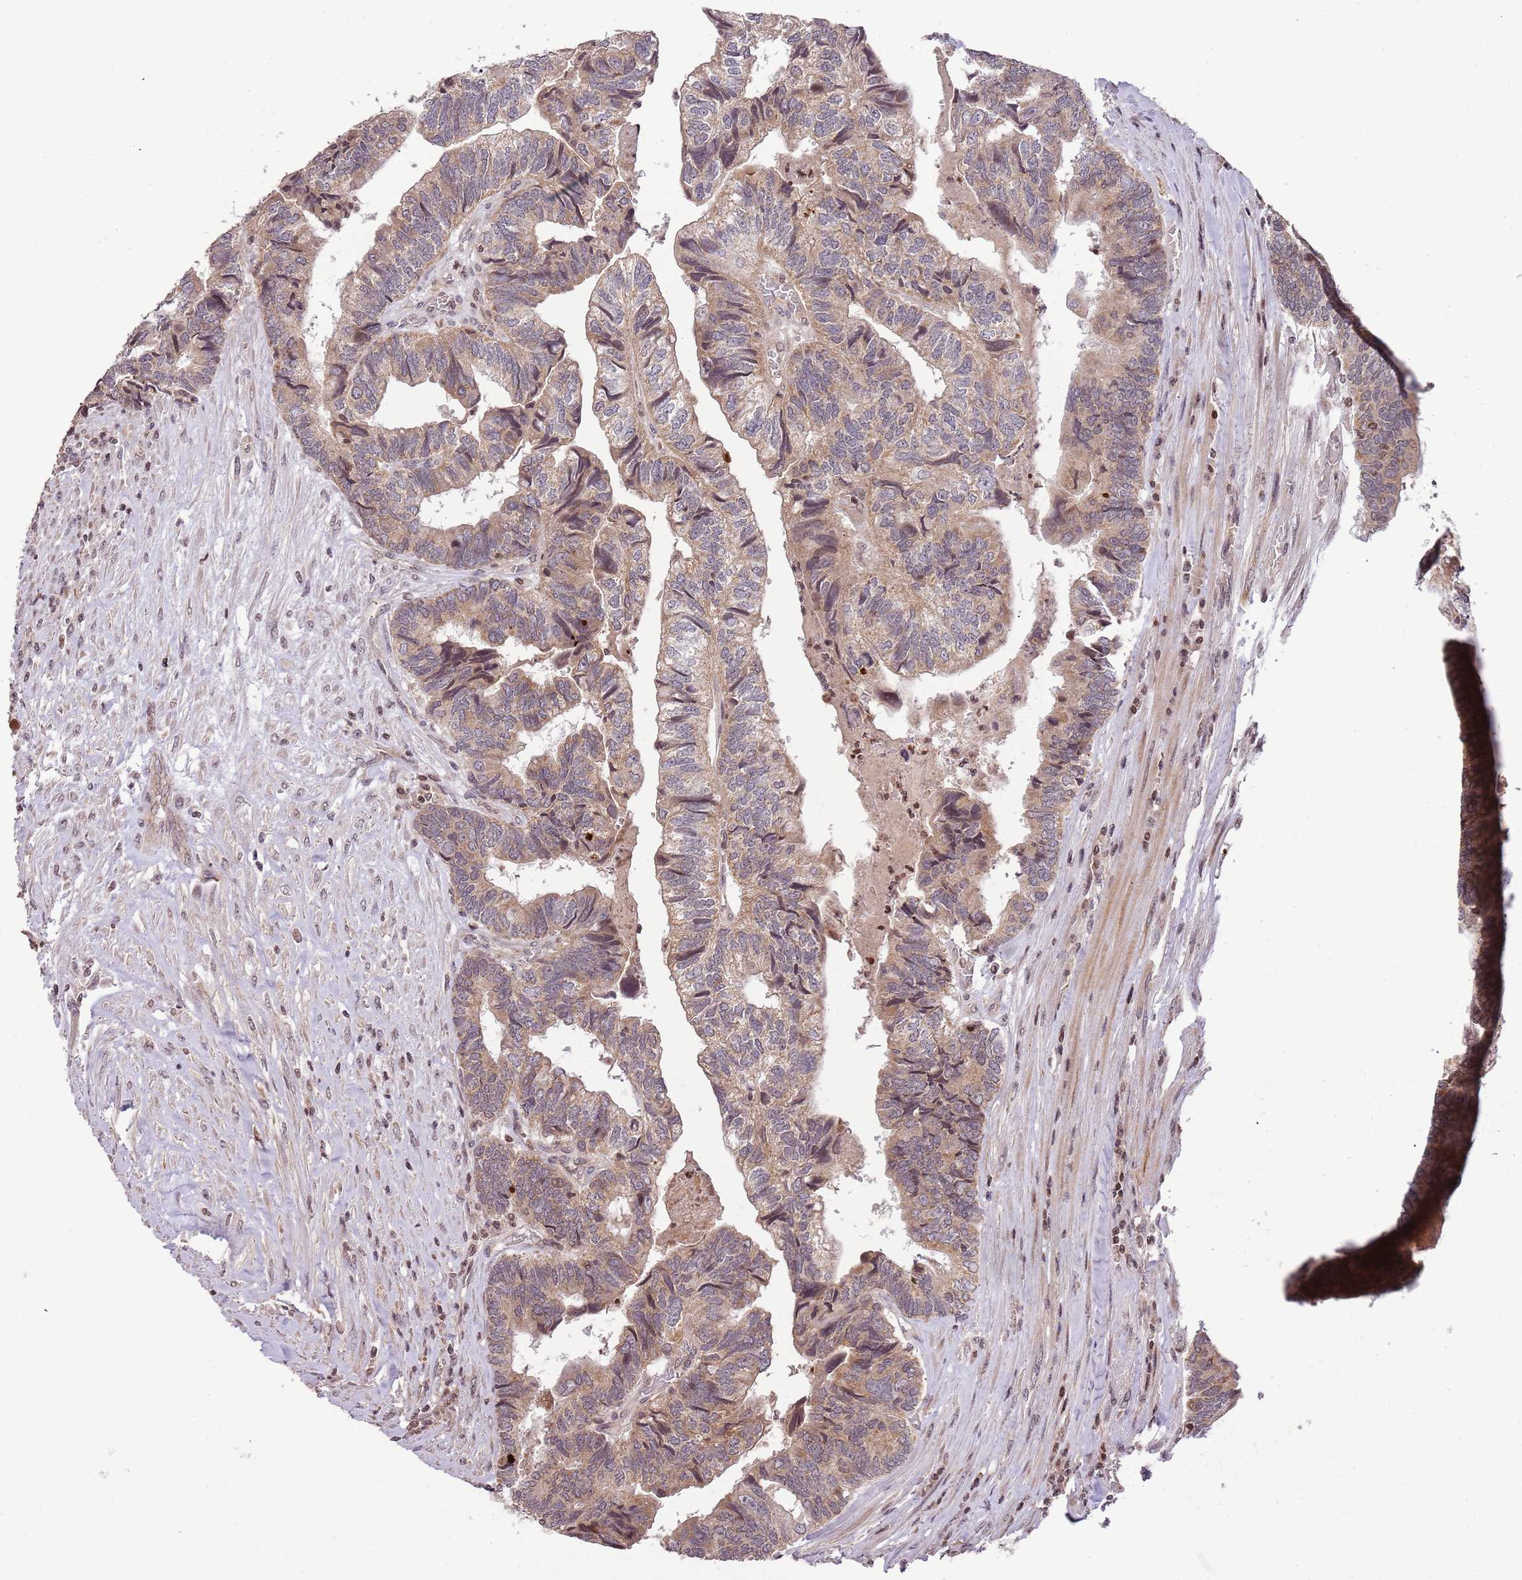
{"staining": {"intensity": "weak", "quantity": ">75%", "location": "cytoplasmic/membranous,nuclear"}, "tissue": "colorectal cancer", "cell_type": "Tumor cells", "image_type": "cancer", "snomed": [{"axis": "morphology", "description": "Adenocarcinoma, NOS"}, {"axis": "topography", "description": "Colon"}], "caption": "IHC staining of colorectal adenocarcinoma, which demonstrates low levels of weak cytoplasmic/membranous and nuclear staining in approximately >75% of tumor cells indicating weak cytoplasmic/membranous and nuclear protein expression. The staining was performed using DAB (brown) for protein detection and nuclei were counterstained in hematoxylin (blue).", "gene": "SAMSN1", "patient": {"sex": "female", "age": 67}}